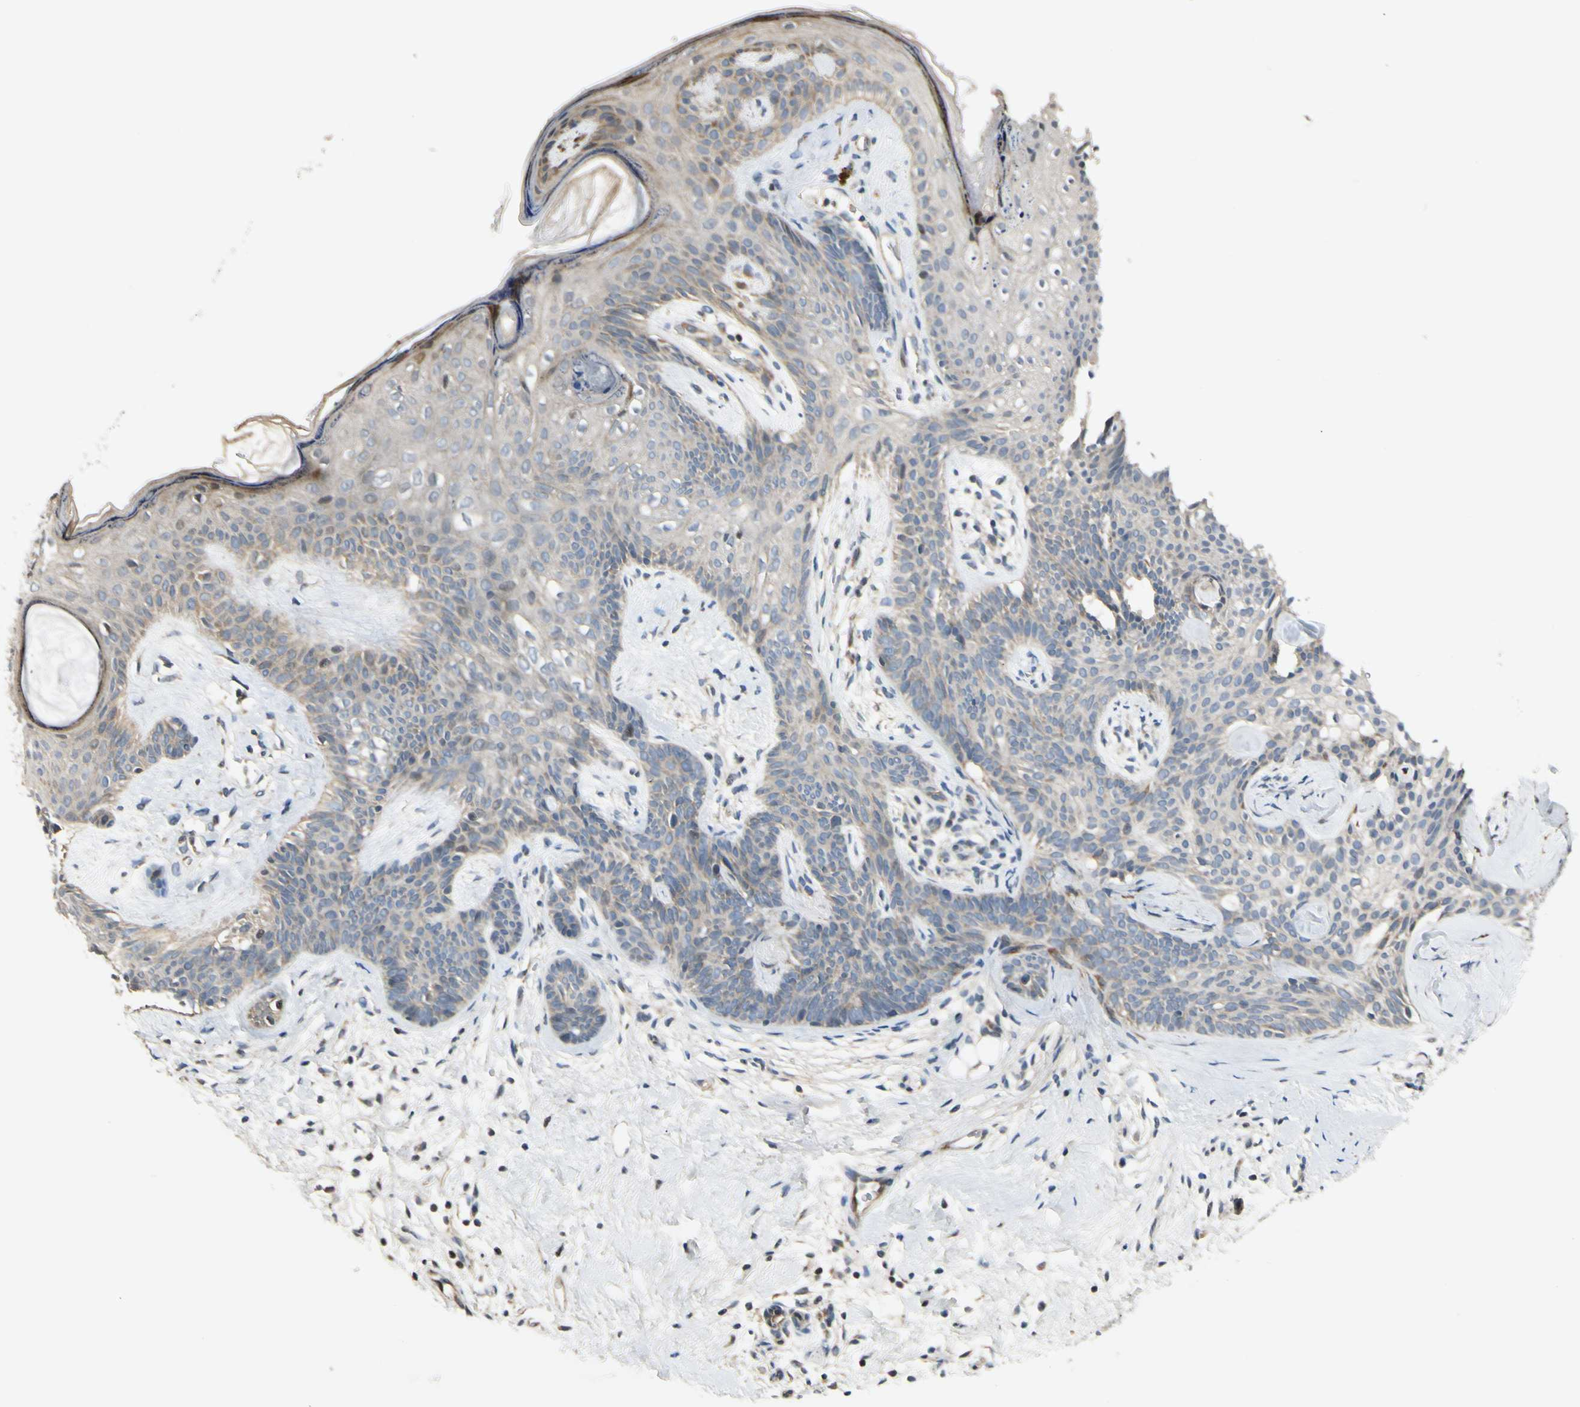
{"staining": {"intensity": "weak", "quantity": ">75%", "location": "cytoplasmic/membranous"}, "tissue": "skin cancer", "cell_type": "Tumor cells", "image_type": "cancer", "snomed": [{"axis": "morphology", "description": "Developmental malformation"}, {"axis": "morphology", "description": "Basal cell carcinoma"}, {"axis": "topography", "description": "Skin"}], "caption": "Protein analysis of skin cancer tissue exhibits weak cytoplasmic/membranous staining in approximately >75% of tumor cells.", "gene": "P4HA3", "patient": {"sex": "female", "age": 62}}